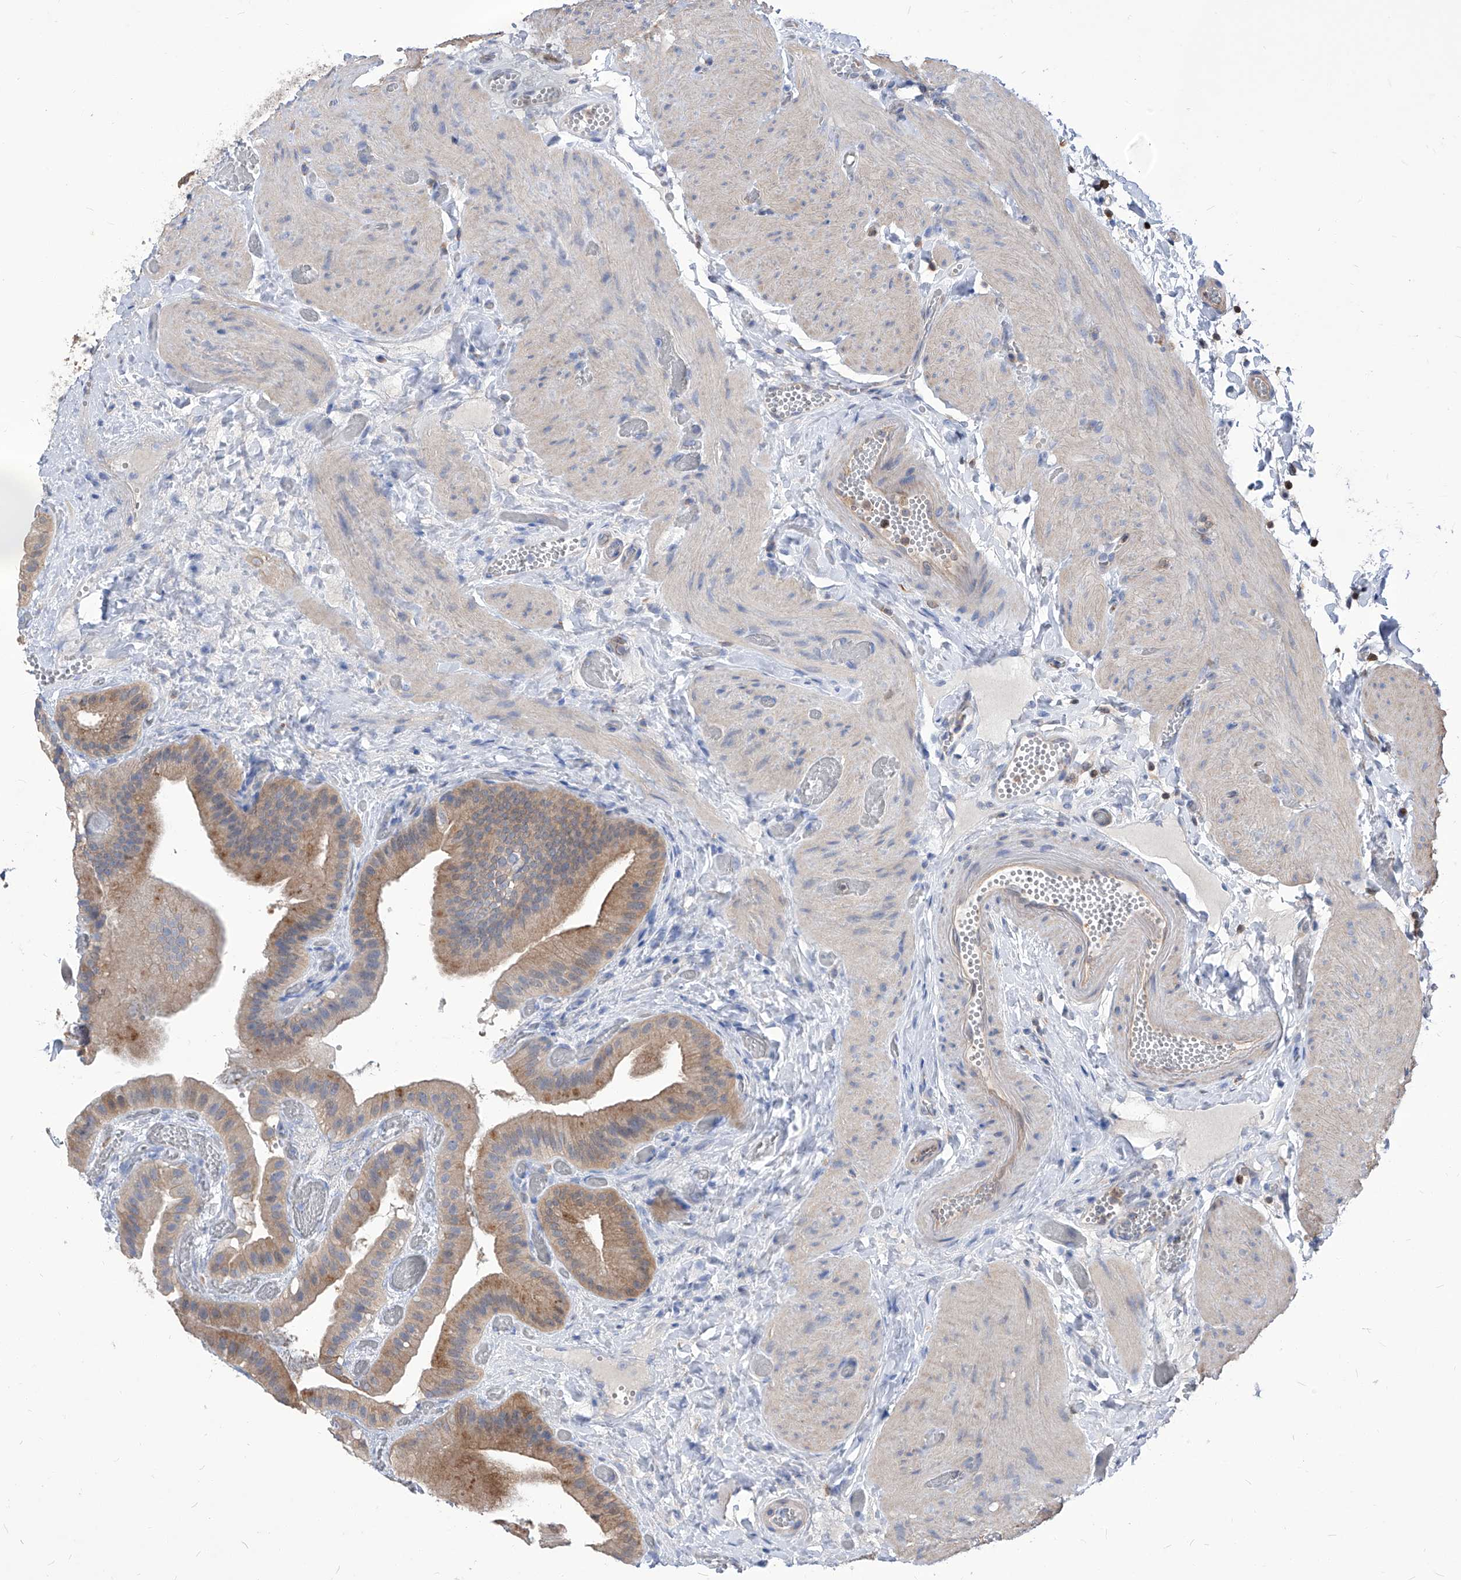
{"staining": {"intensity": "moderate", "quantity": "25%-75%", "location": "cytoplasmic/membranous"}, "tissue": "gallbladder", "cell_type": "Glandular cells", "image_type": "normal", "snomed": [{"axis": "morphology", "description": "Normal tissue, NOS"}, {"axis": "topography", "description": "Gallbladder"}], "caption": "Immunohistochemical staining of unremarkable human gallbladder demonstrates moderate cytoplasmic/membranous protein expression in about 25%-75% of glandular cells.", "gene": "ABRACL", "patient": {"sex": "female", "age": 64}}